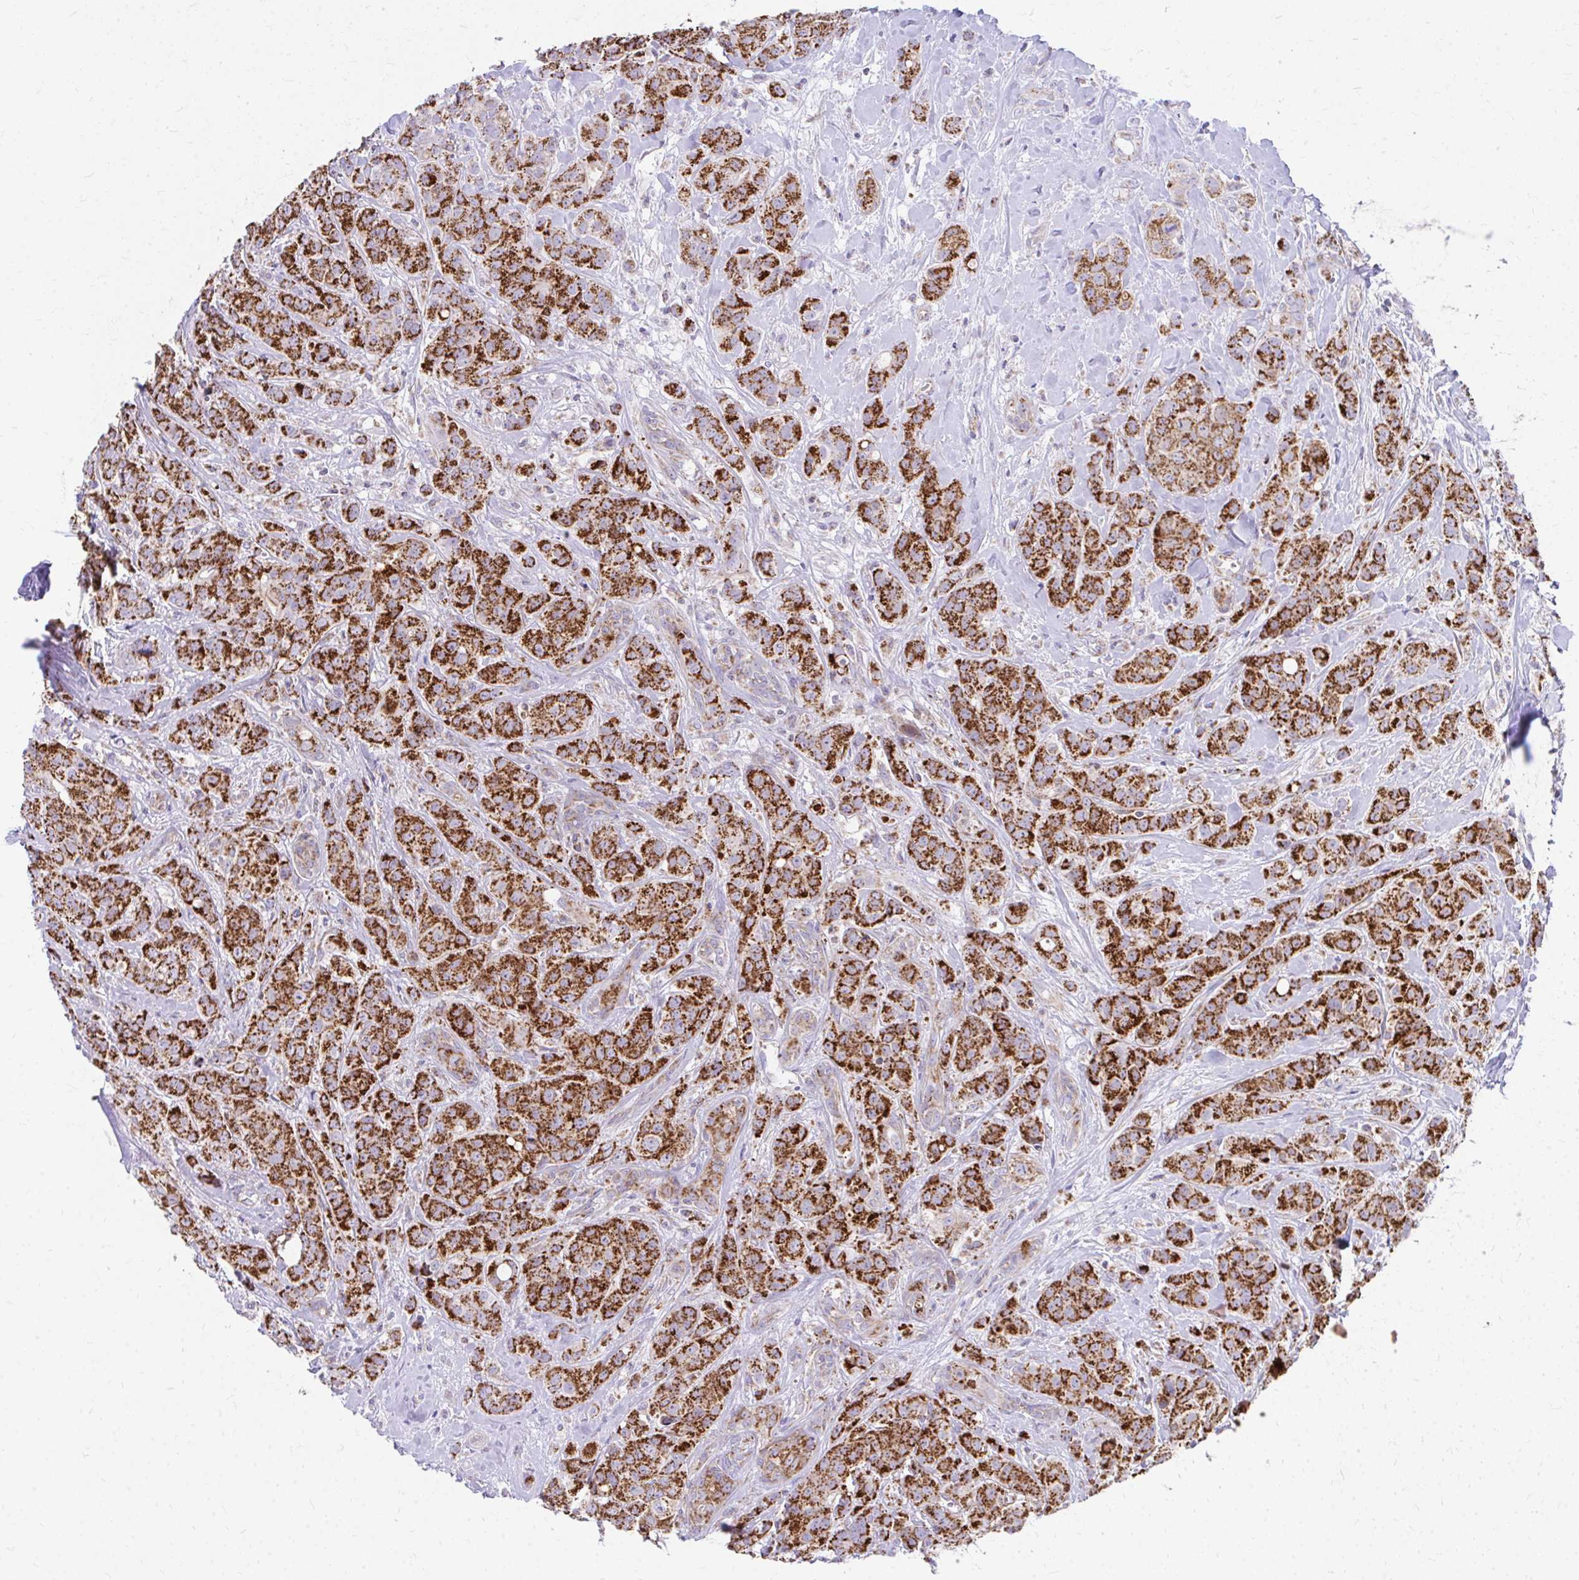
{"staining": {"intensity": "strong", "quantity": ">75%", "location": "cytoplasmic/membranous"}, "tissue": "breast cancer", "cell_type": "Tumor cells", "image_type": "cancer", "snomed": [{"axis": "morphology", "description": "Normal tissue, NOS"}, {"axis": "morphology", "description": "Duct carcinoma"}, {"axis": "topography", "description": "Breast"}], "caption": "Invasive ductal carcinoma (breast) was stained to show a protein in brown. There is high levels of strong cytoplasmic/membranous positivity in about >75% of tumor cells.", "gene": "MRPL19", "patient": {"sex": "female", "age": 43}}